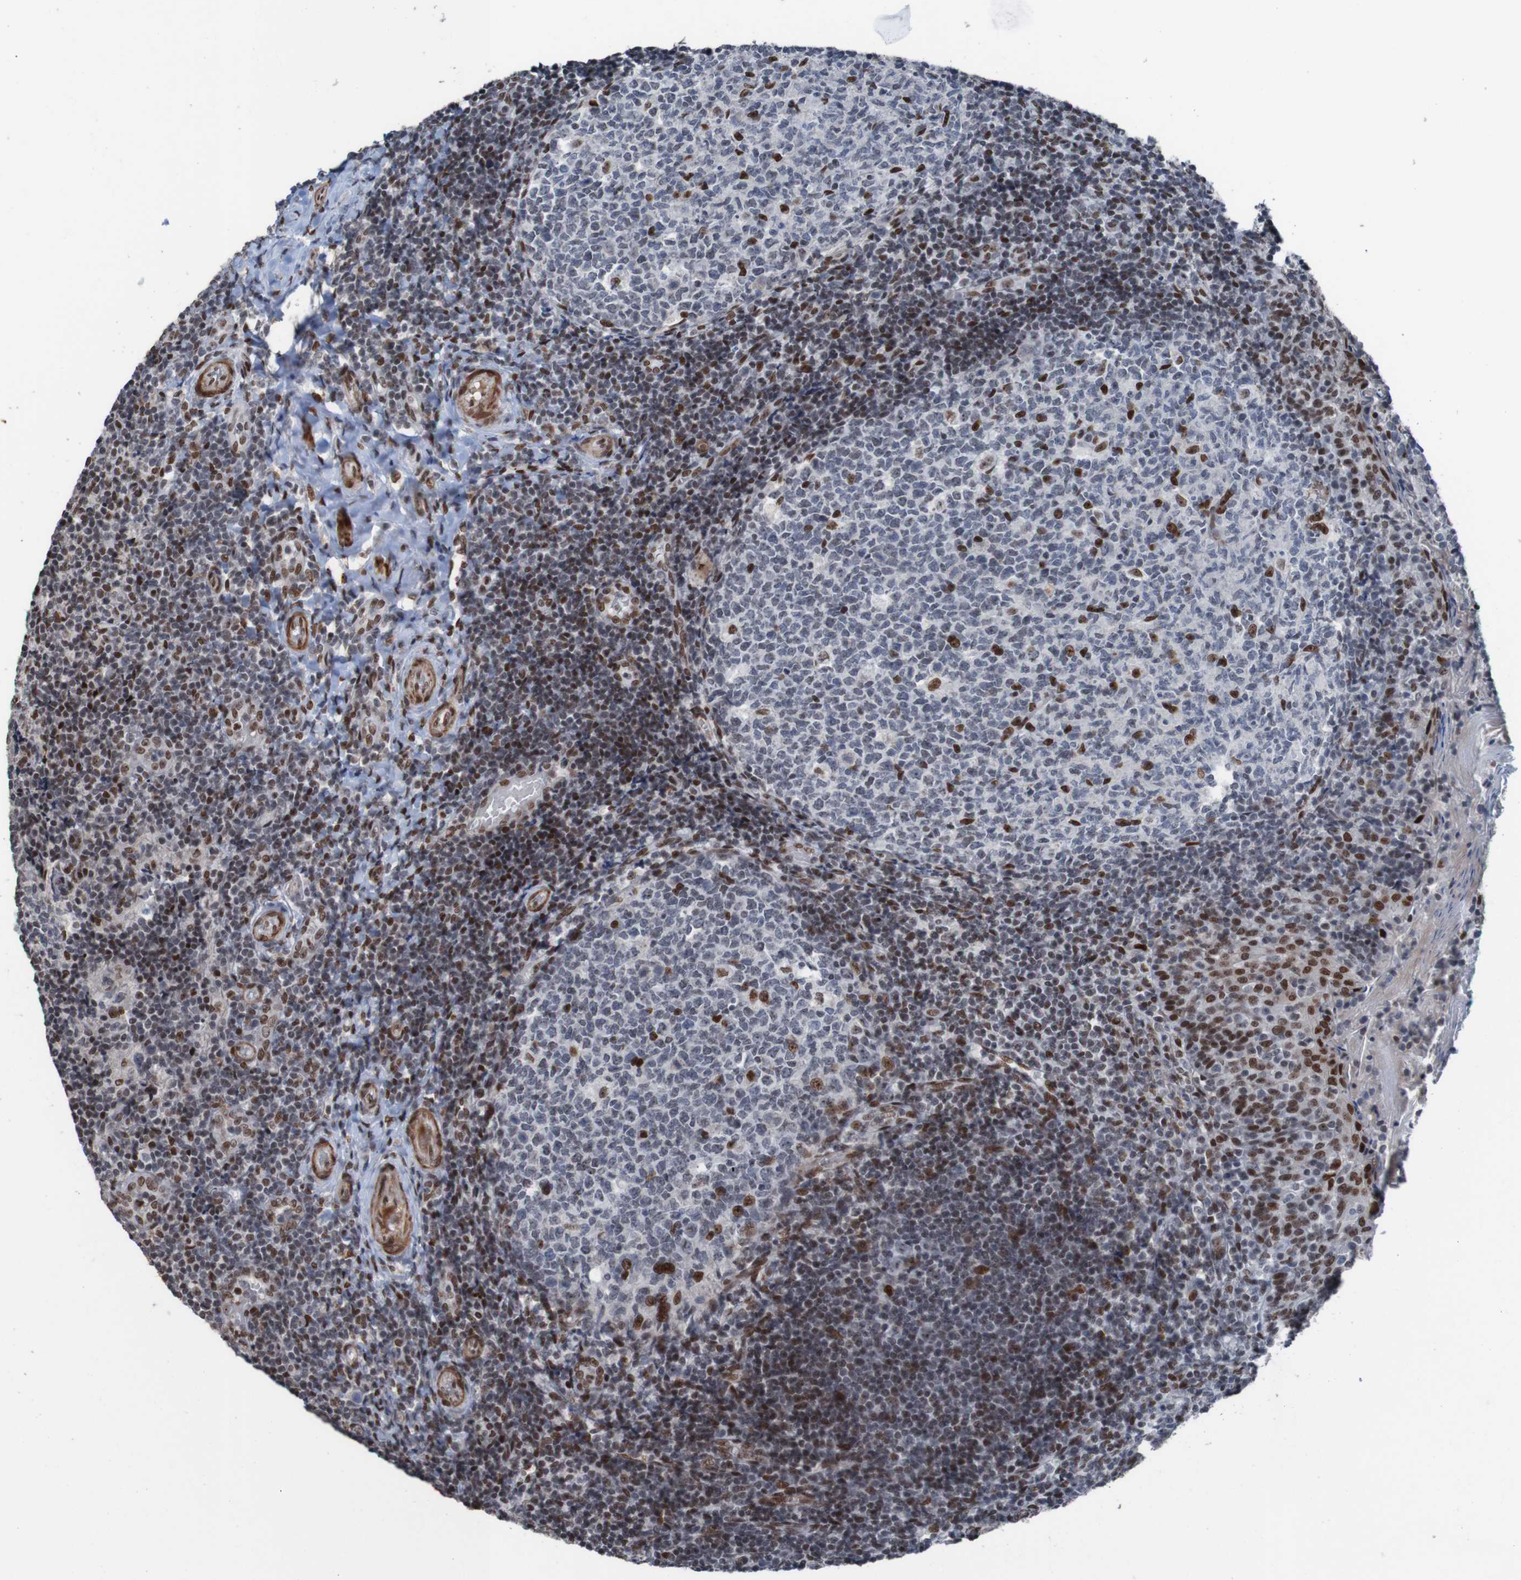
{"staining": {"intensity": "strong", "quantity": "<25%", "location": "nuclear"}, "tissue": "tonsil", "cell_type": "Germinal center cells", "image_type": "normal", "snomed": [{"axis": "morphology", "description": "Normal tissue, NOS"}, {"axis": "topography", "description": "Tonsil"}], "caption": "DAB immunohistochemical staining of normal human tonsil displays strong nuclear protein expression in approximately <25% of germinal center cells.", "gene": "PHF2", "patient": {"sex": "female", "age": 19}}